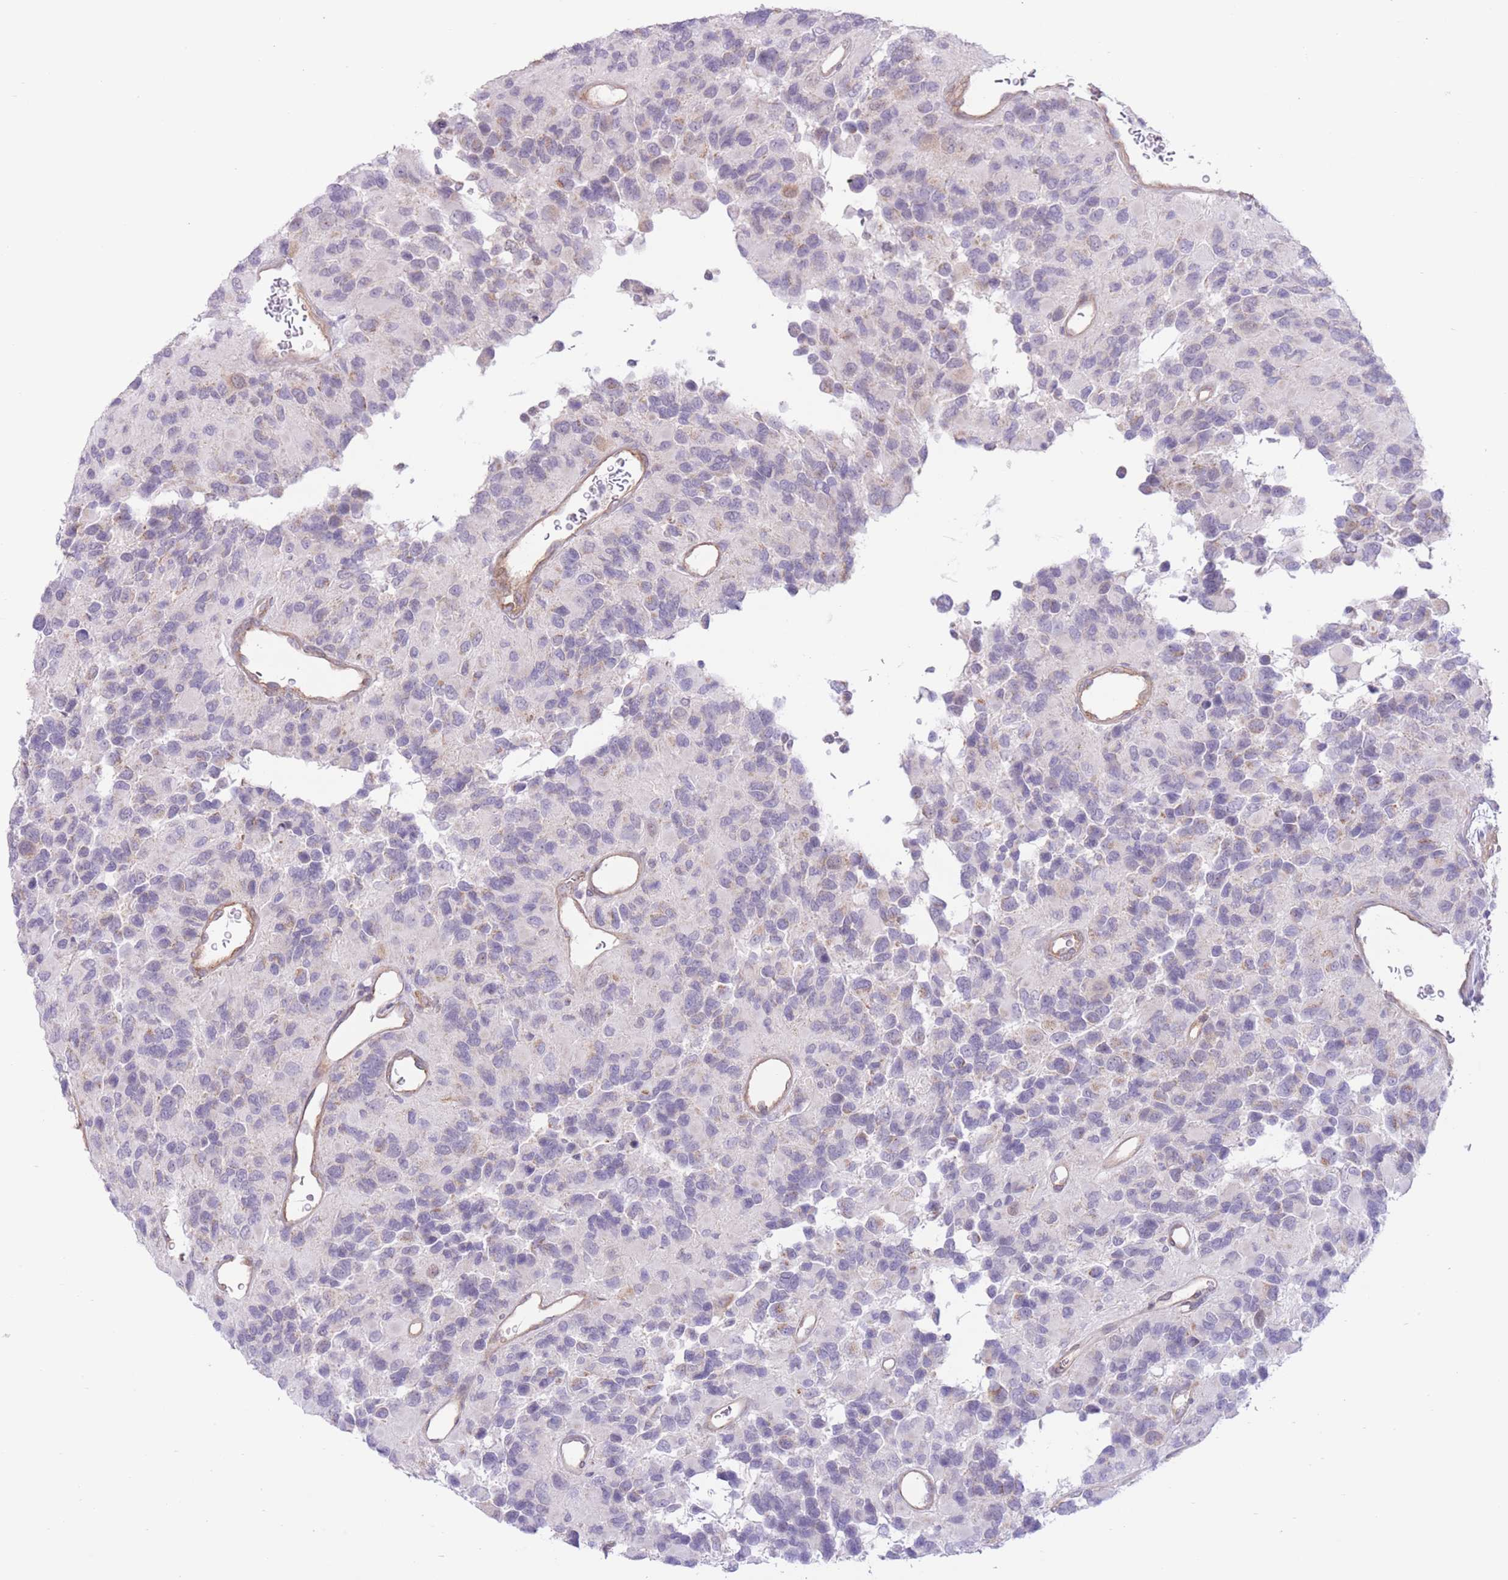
{"staining": {"intensity": "weak", "quantity": "<25%", "location": "cytoplasmic/membranous"}, "tissue": "glioma", "cell_type": "Tumor cells", "image_type": "cancer", "snomed": [{"axis": "morphology", "description": "Glioma, malignant, High grade"}, {"axis": "topography", "description": "Brain"}], "caption": "Immunohistochemical staining of human high-grade glioma (malignant) displays no significant expression in tumor cells. (Stains: DAB immunohistochemistry (IHC) with hematoxylin counter stain, Microscopy: brightfield microscopy at high magnification).", "gene": "MRPS31", "patient": {"sex": "male", "age": 77}}